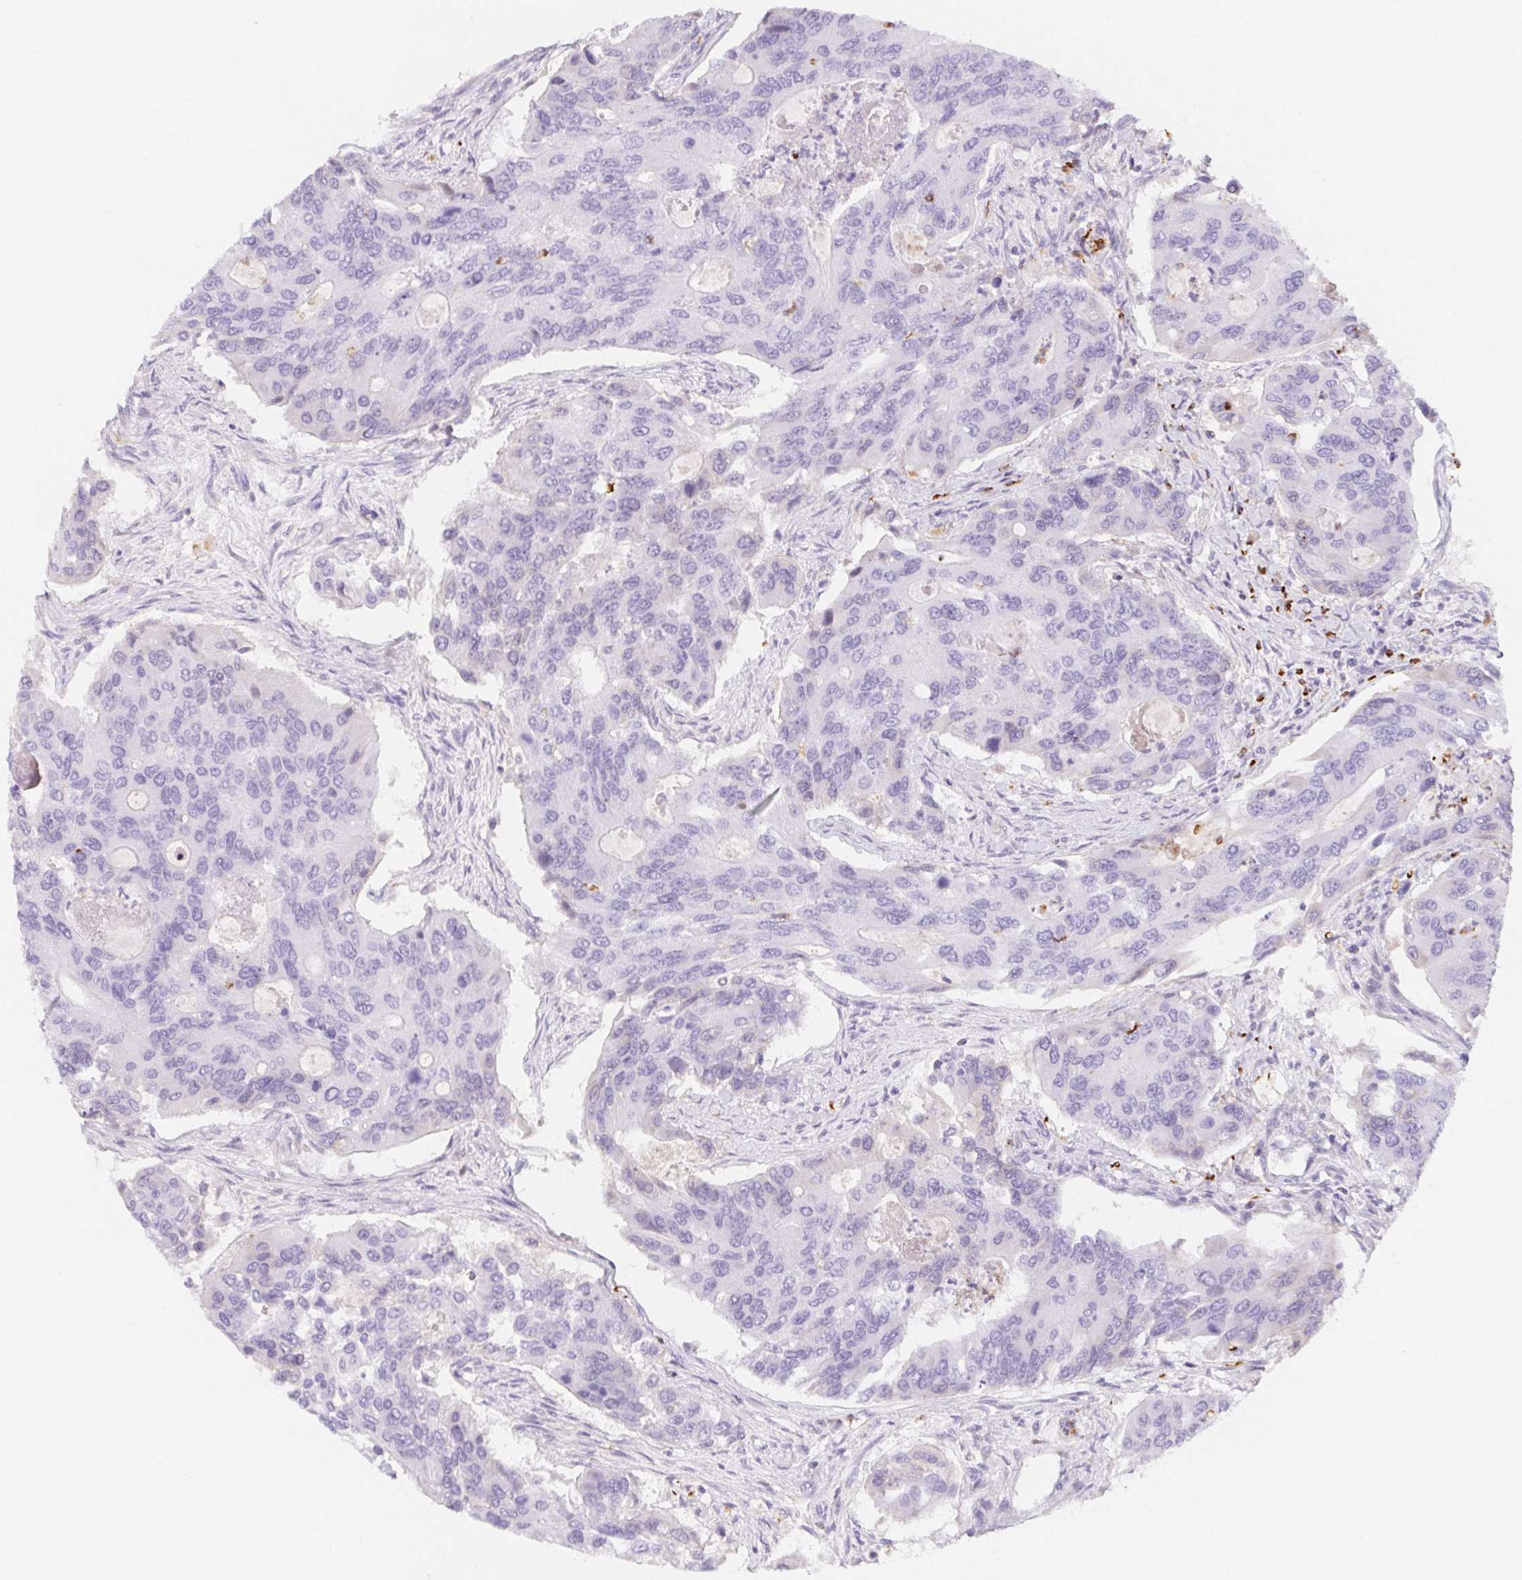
{"staining": {"intensity": "negative", "quantity": "none", "location": "none"}, "tissue": "colorectal cancer", "cell_type": "Tumor cells", "image_type": "cancer", "snomed": [{"axis": "morphology", "description": "Adenocarcinoma, NOS"}, {"axis": "topography", "description": "Colon"}], "caption": "Immunohistochemistry (IHC) micrograph of neoplastic tissue: human adenocarcinoma (colorectal) stained with DAB (3,3'-diaminobenzidine) shows no significant protein positivity in tumor cells.", "gene": "ITIH2", "patient": {"sex": "female", "age": 67}}